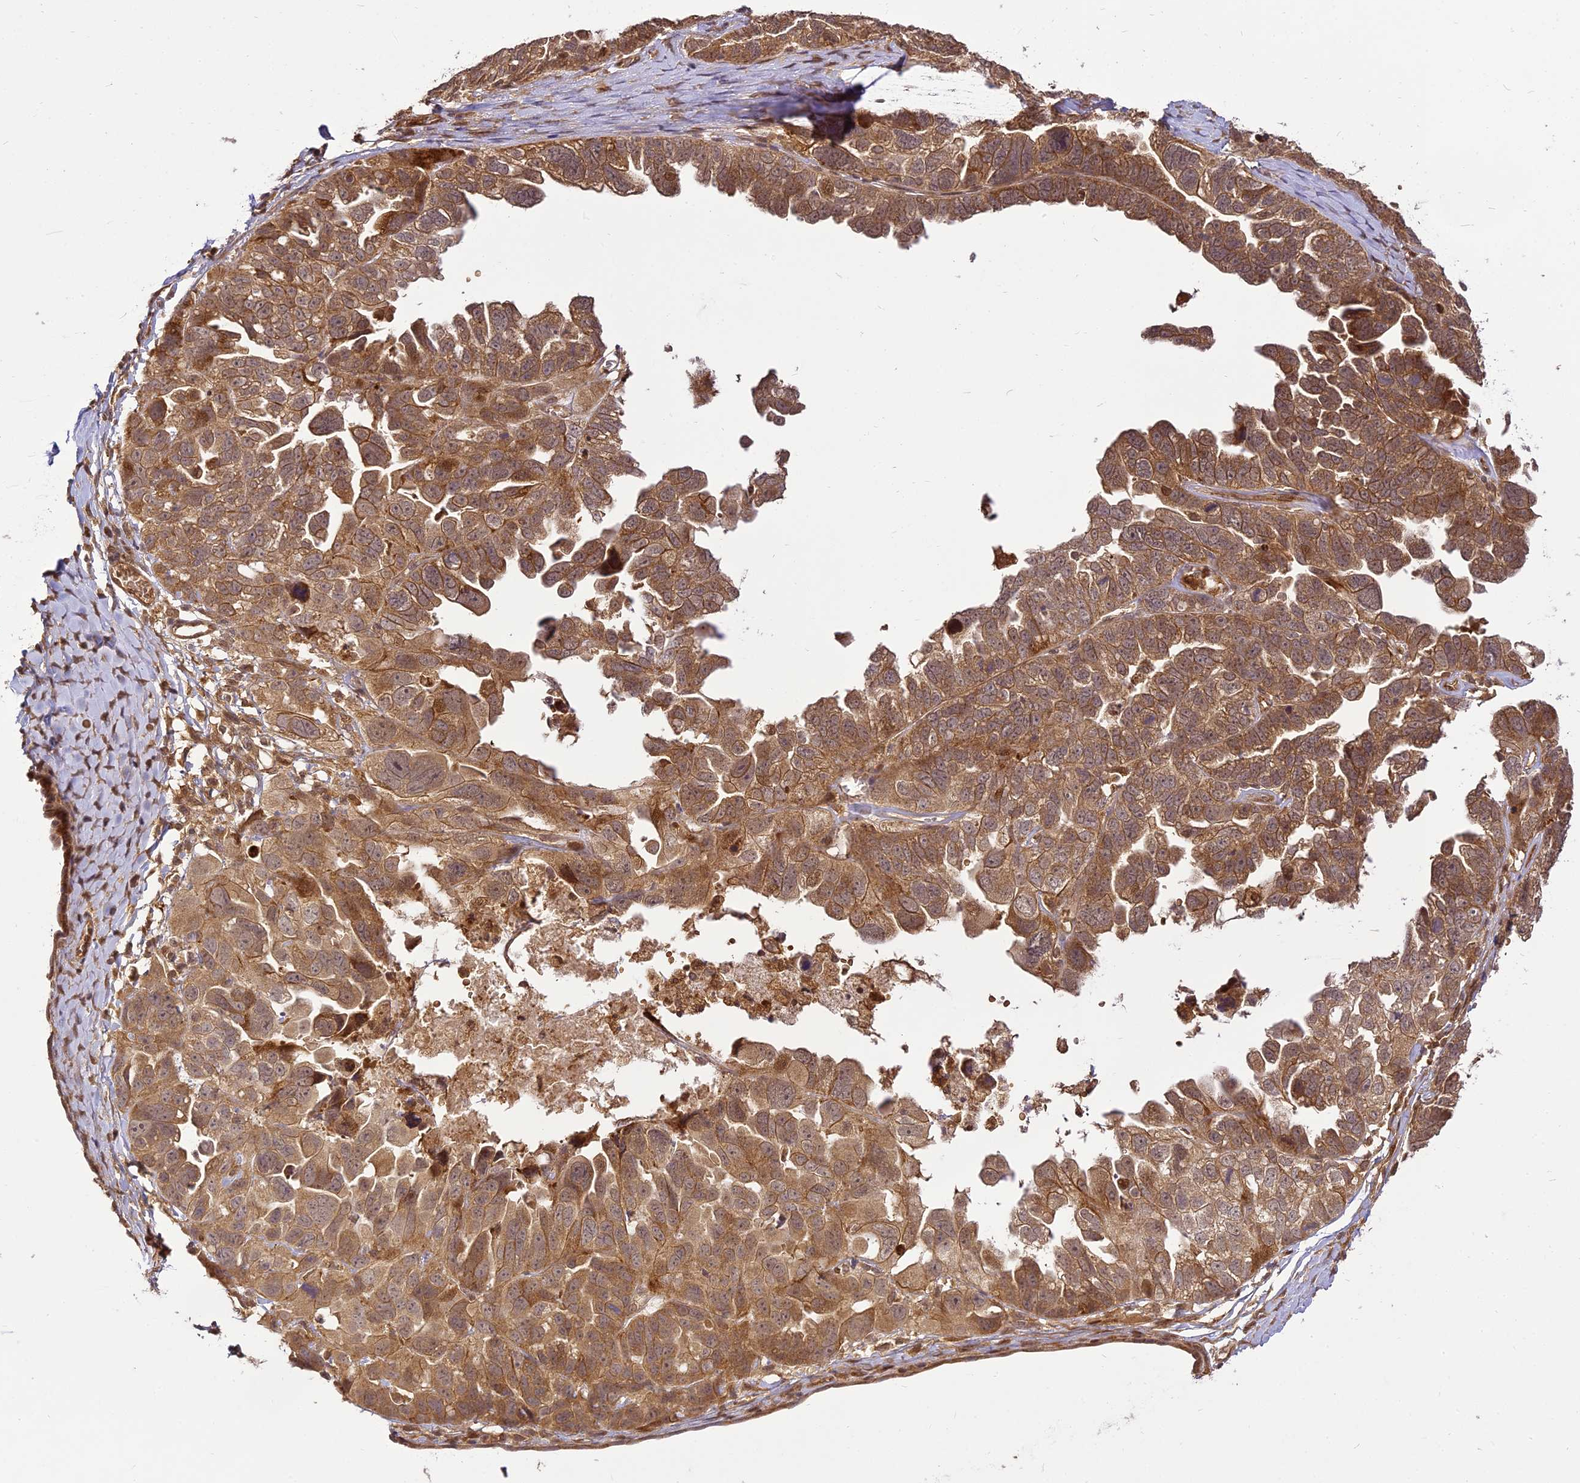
{"staining": {"intensity": "strong", "quantity": ">75%", "location": "cytoplasmic/membranous"}, "tissue": "ovarian cancer", "cell_type": "Tumor cells", "image_type": "cancer", "snomed": [{"axis": "morphology", "description": "Cystadenocarcinoma, serous, NOS"}, {"axis": "topography", "description": "Ovary"}], "caption": "The photomicrograph demonstrates staining of ovarian cancer, revealing strong cytoplasmic/membranous protein expression (brown color) within tumor cells. The protein of interest is shown in brown color, while the nuclei are stained blue.", "gene": "BCDIN3D", "patient": {"sex": "female", "age": 79}}